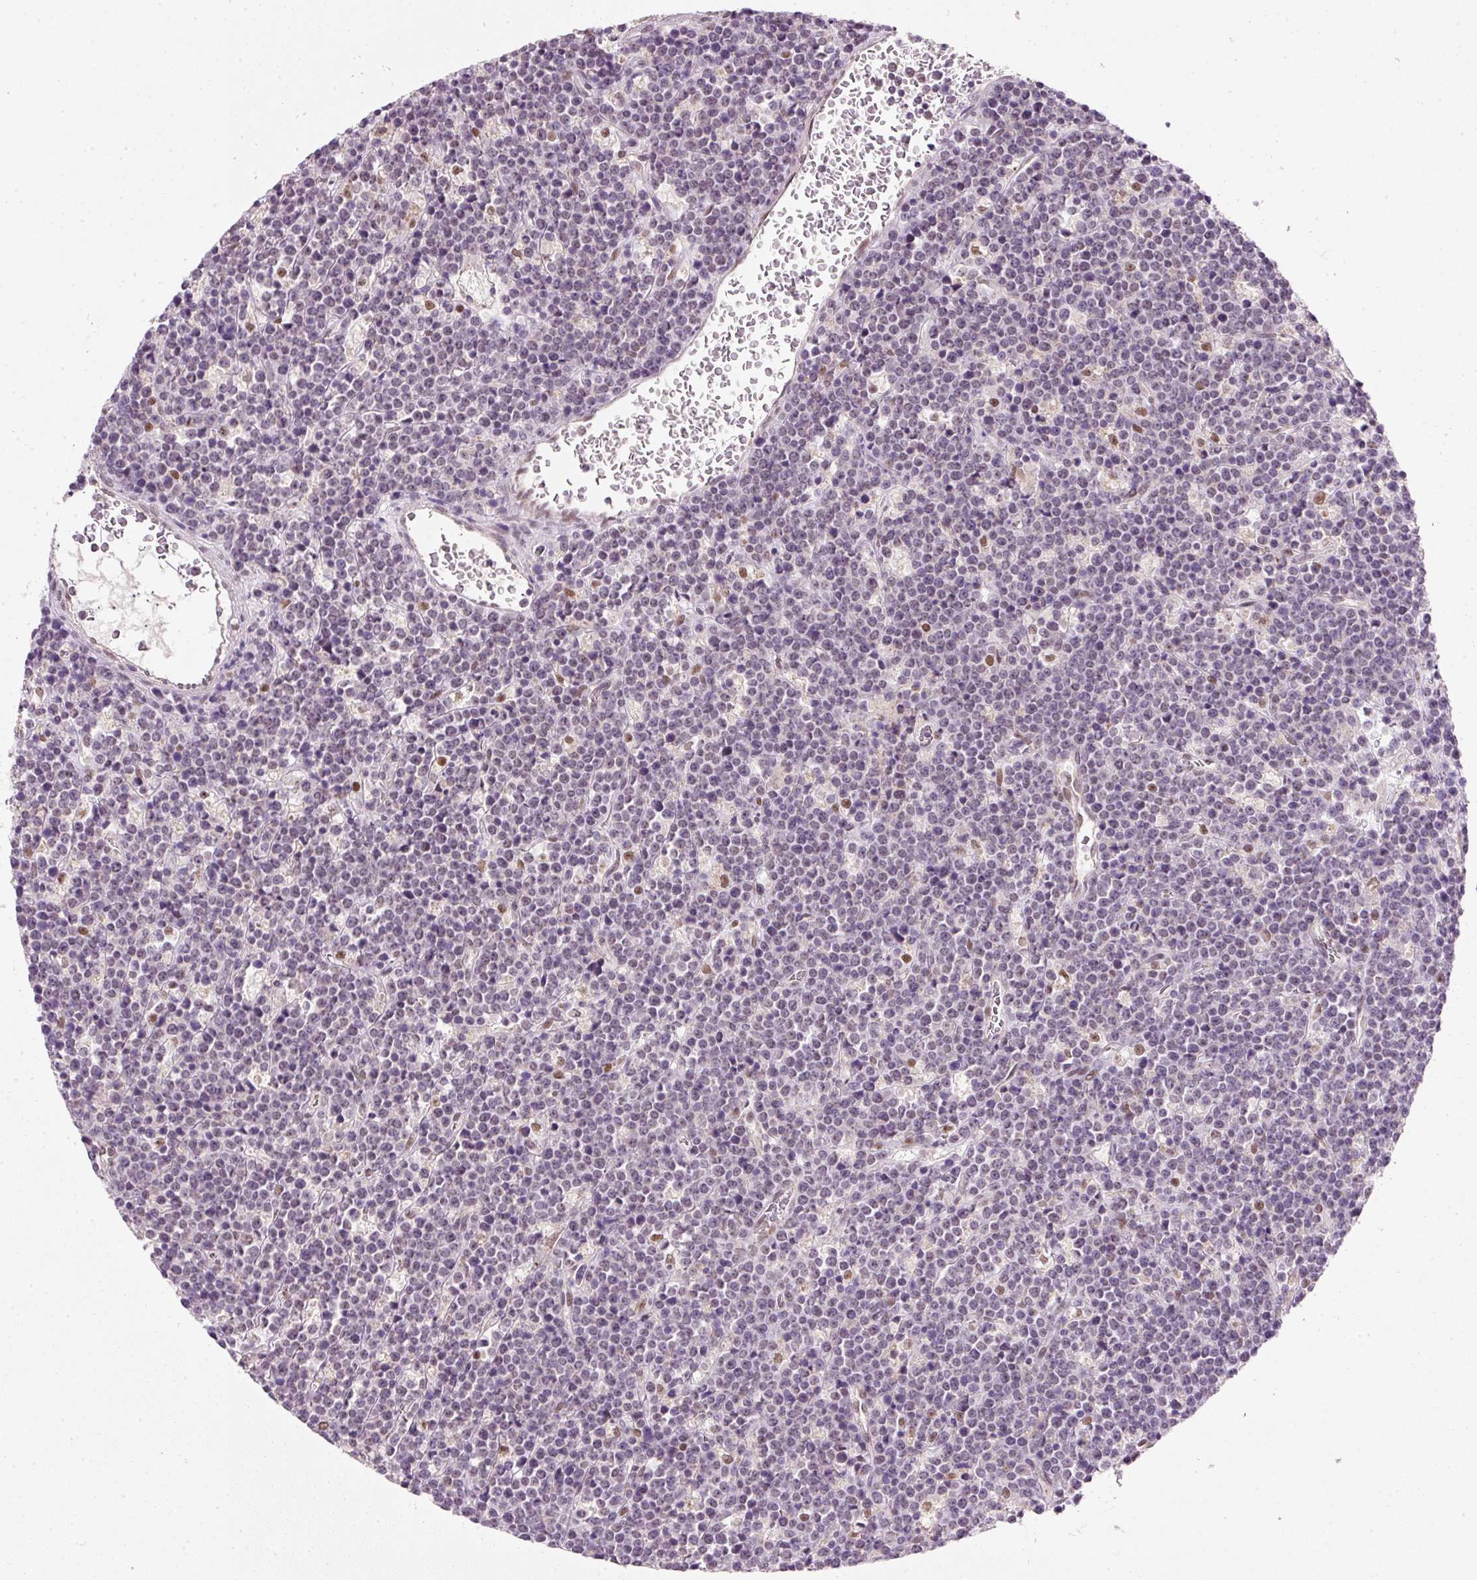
{"staining": {"intensity": "negative", "quantity": "none", "location": "none"}, "tissue": "lymphoma", "cell_type": "Tumor cells", "image_type": "cancer", "snomed": [{"axis": "morphology", "description": "Malignant lymphoma, non-Hodgkin's type, High grade"}, {"axis": "topography", "description": "Ovary"}], "caption": "The micrograph exhibits no significant expression in tumor cells of malignant lymphoma, non-Hodgkin's type (high-grade).", "gene": "FSTL3", "patient": {"sex": "female", "age": 56}}